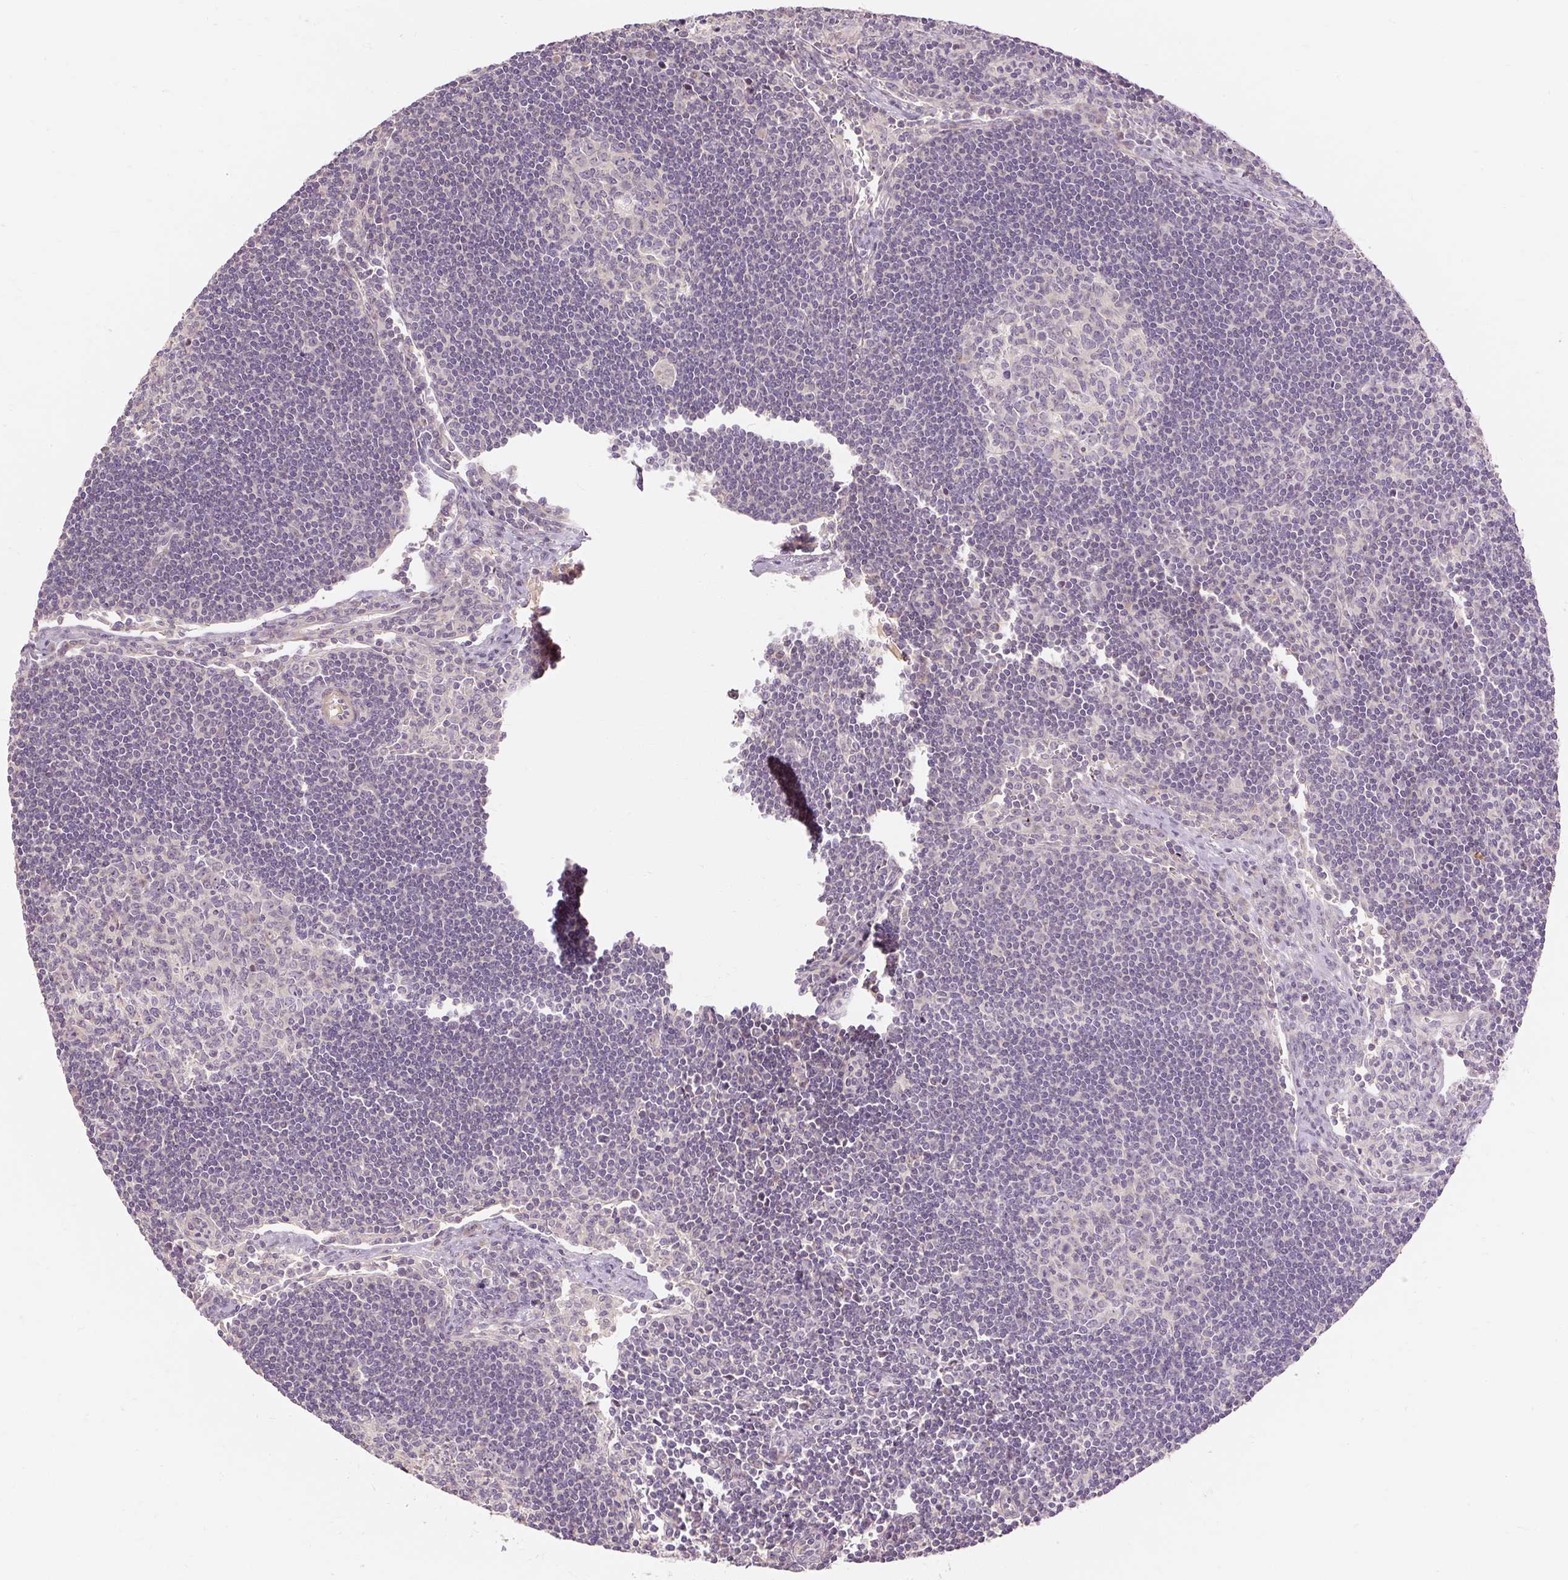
{"staining": {"intensity": "negative", "quantity": "none", "location": "none"}, "tissue": "lymph node", "cell_type": "Germinal center cells", "image_type": "normal", "snomed": [{"axis": "morphology", "description": "Normal tissue, NOS"}, {"axis": "topography", "description": "Lymph node"}], "caption": "The photomicrograph shows no significant positivity in germinal center cells of lymph node.", "gene": "CAPN3", "patient": {"sex": "female", "age": 29}}